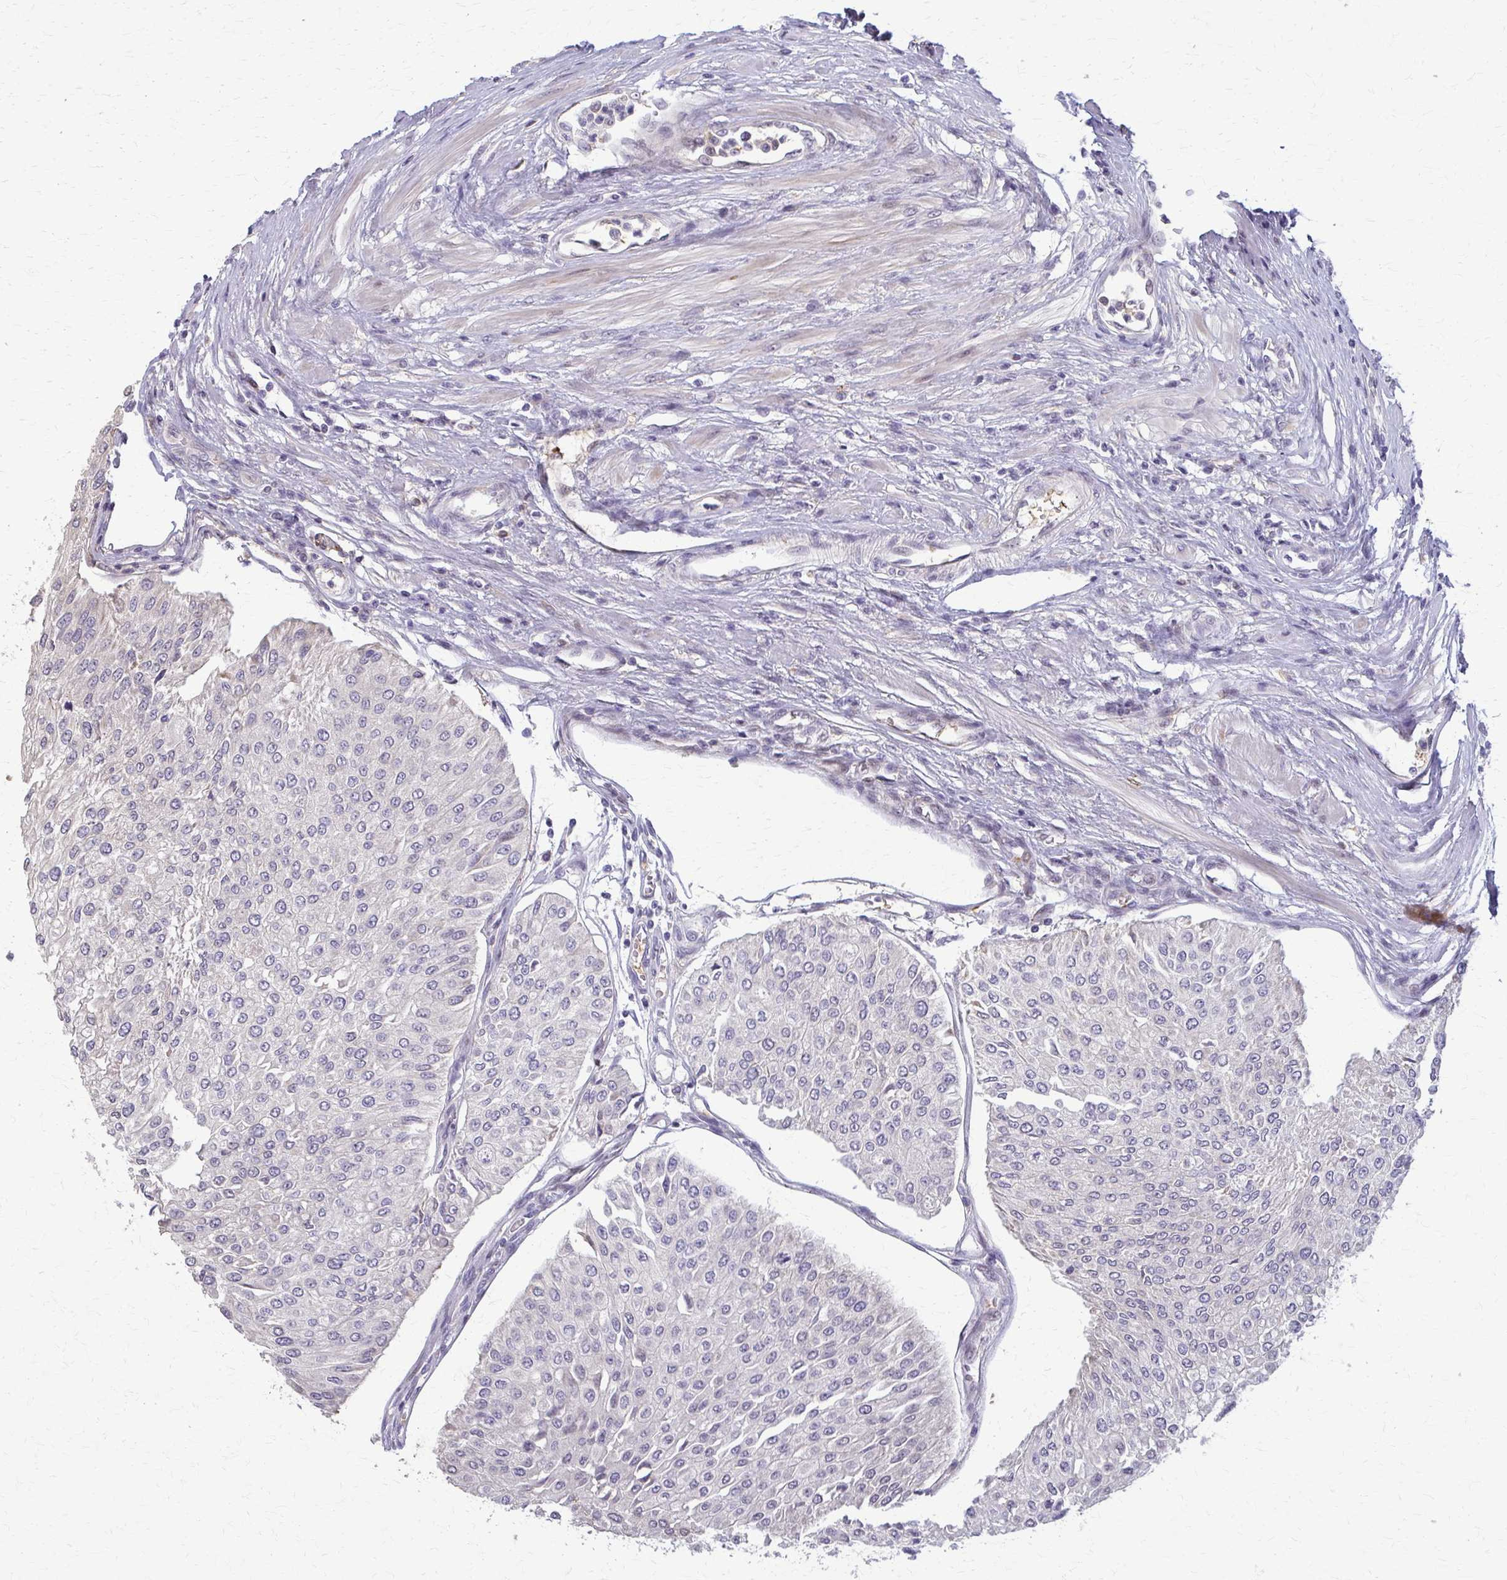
{"staining": {"intensity": "weak", "quantity": "<25%", "location": "nuclear"}, "tissue": "urothelial cancer", "cell_type": "Tumor cells", "image_type": "cancer", "snomed": [{"axis": "morphology", "description": "Urothelial carcinoma, NOS"}, {"axis": "topography", "description": "Urinary bladder"}], "caption": "IHC histopathology image of neoplastic tissue: human urothelial cancer stained with DAB displays no significant protein staining in tumor cells.", "gene": "ZNF34", "patient": {"sex": "male", "age": 67}}